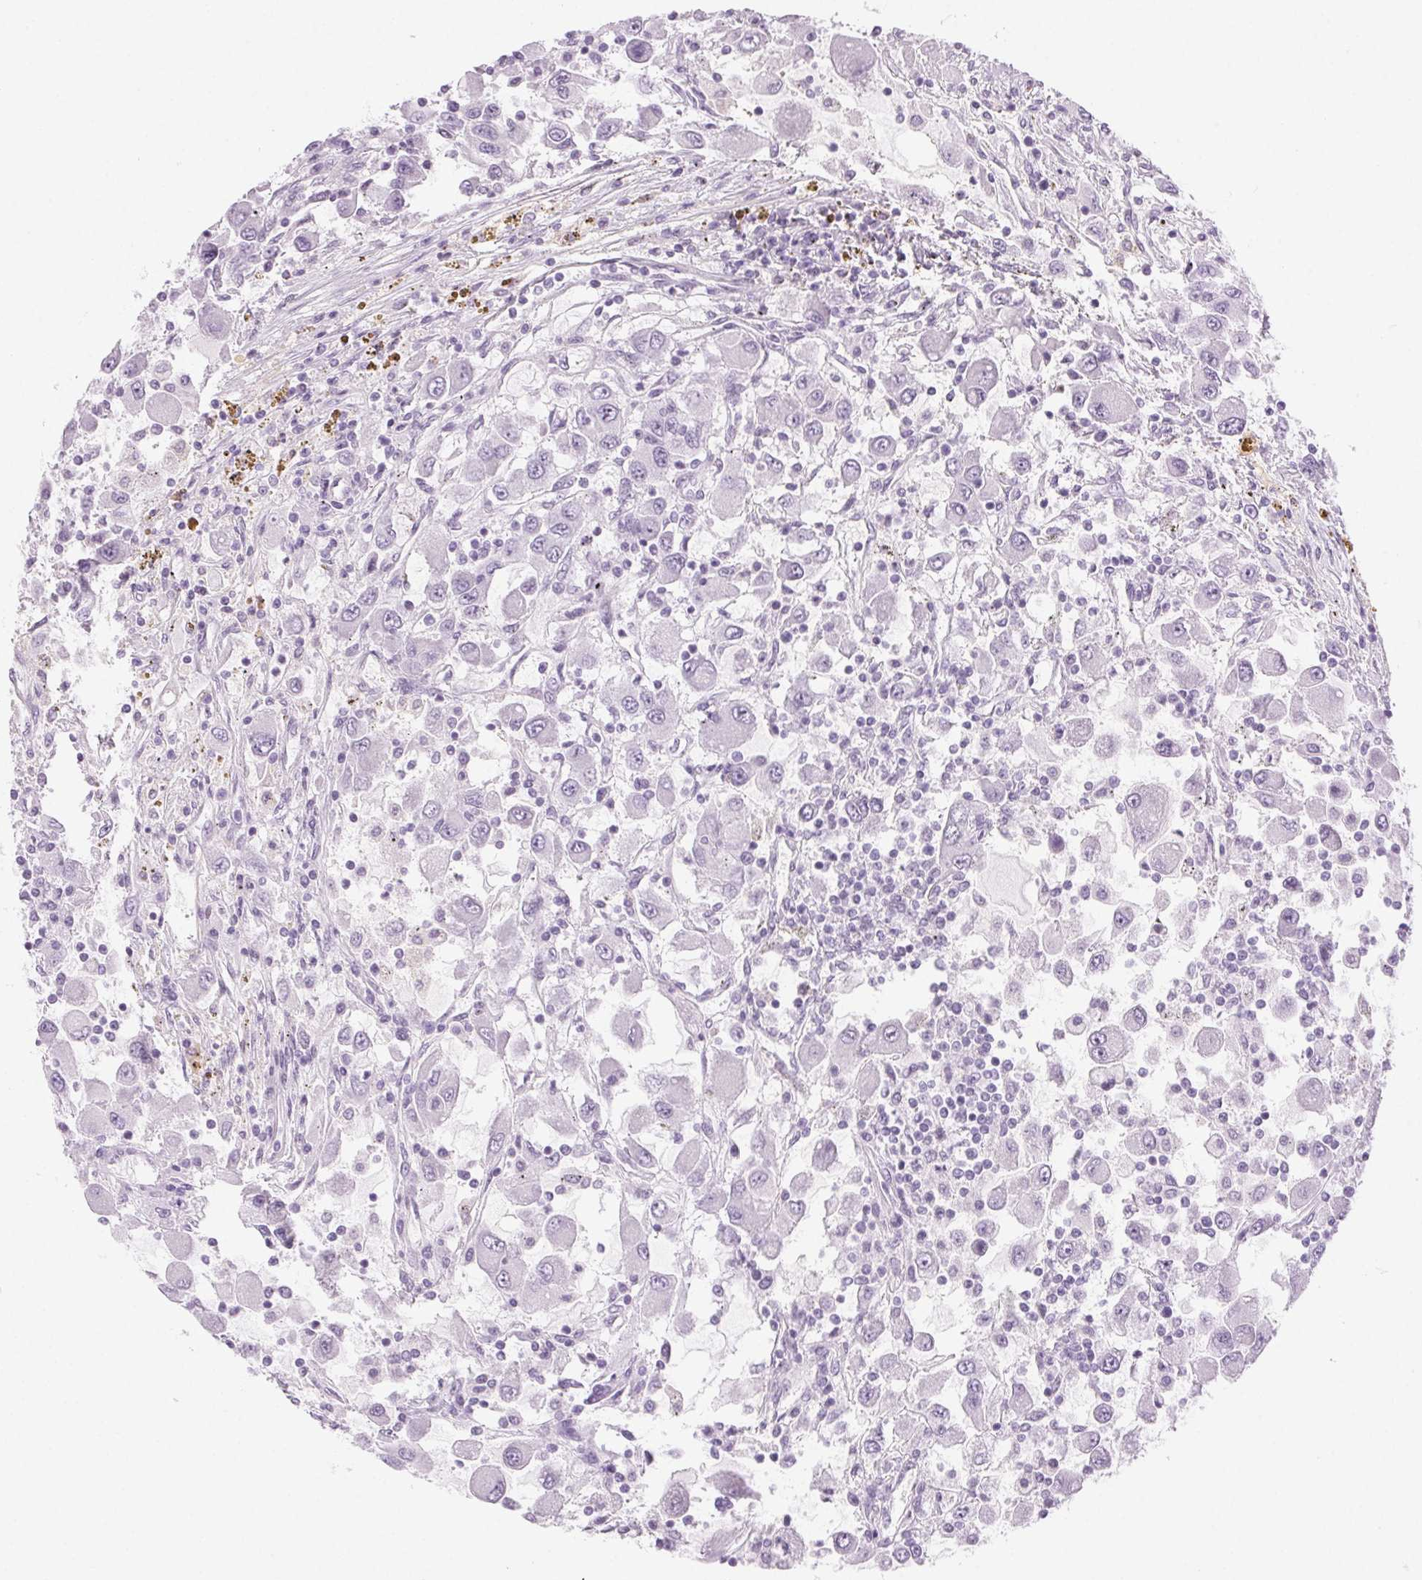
{"staining": {"intensity": "negative", "quantity": "none", "location": "none"}, "tissue": "renal cancer", "cell_type": "Tumor cells", "image_type": "cancer", "snomed": [{"axis": "morphology", "description": "Adenocarcinoma, NOS"}, {"axis": "topography", "description": "Kidney"}], "caption": "Immunohistochemical staining of renal cancer shows no significant staining in tumor cells.", "gene": "LRP2", "patient": {"sex": "female", "age": 67}}